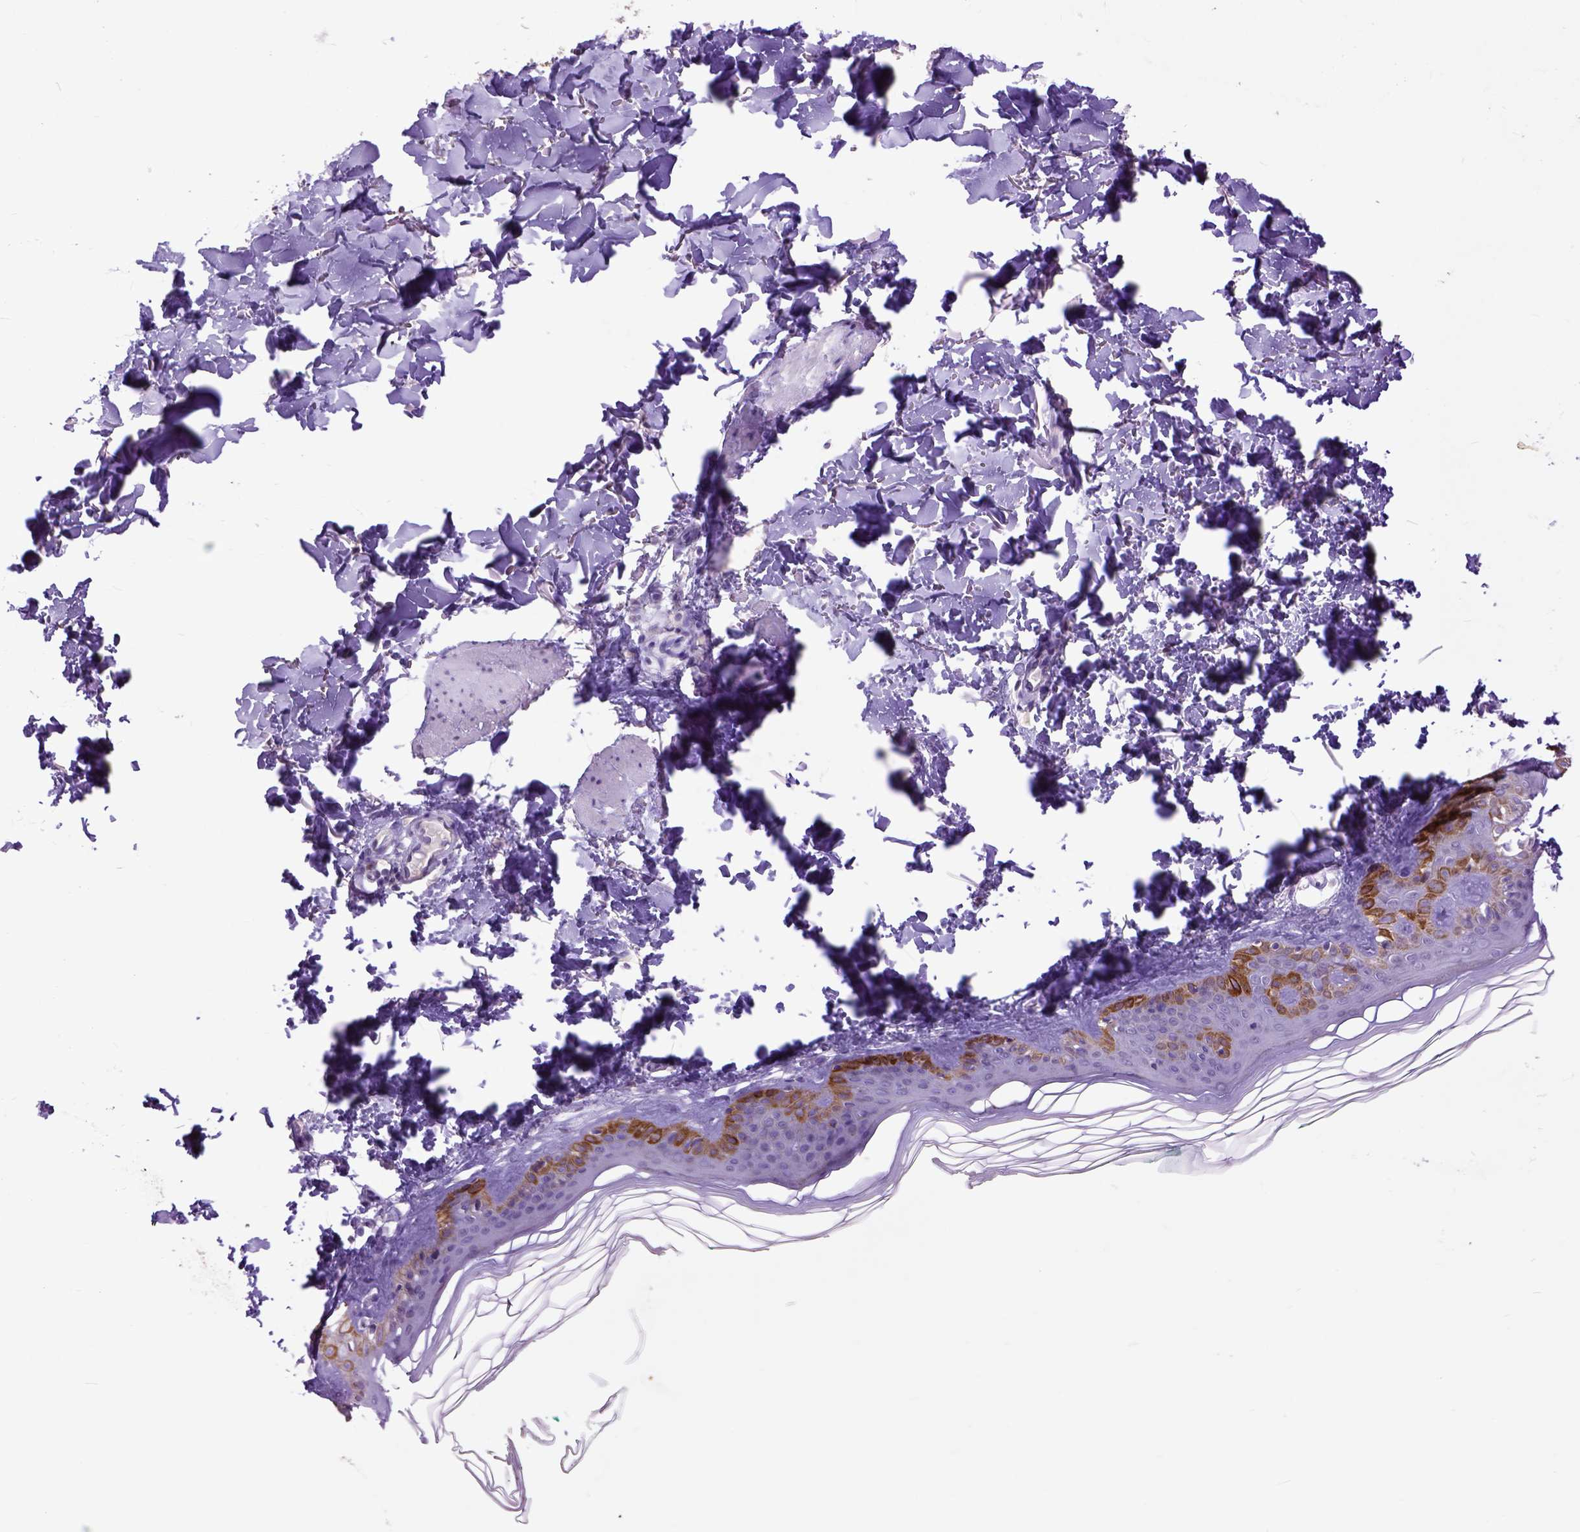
{"staining": {"intensity": "negative", "quantity": "none", "location": "none"}, "tissue": "skin", "cell_type": "Fibroblasts", "image_type": "normal", "snomed": [{"axis": "morphology", "description": "Normal tissue, NOS"}, {"axis": "topography", "description": "Skin"}, {"axis": "topography", "description": "Peripheral nerve tissue"}], "caption": "DAB immunohistochemical staining of benign human skin reveals no significant expression in fibroblasts. The staining is performed using DAB (3,3'-diaminobenzidine) brown chromogen with nuclei counter-stained in using hematoxylin.", "gene": "RAB25", "patient": {"sex": "female", "age": 45}}